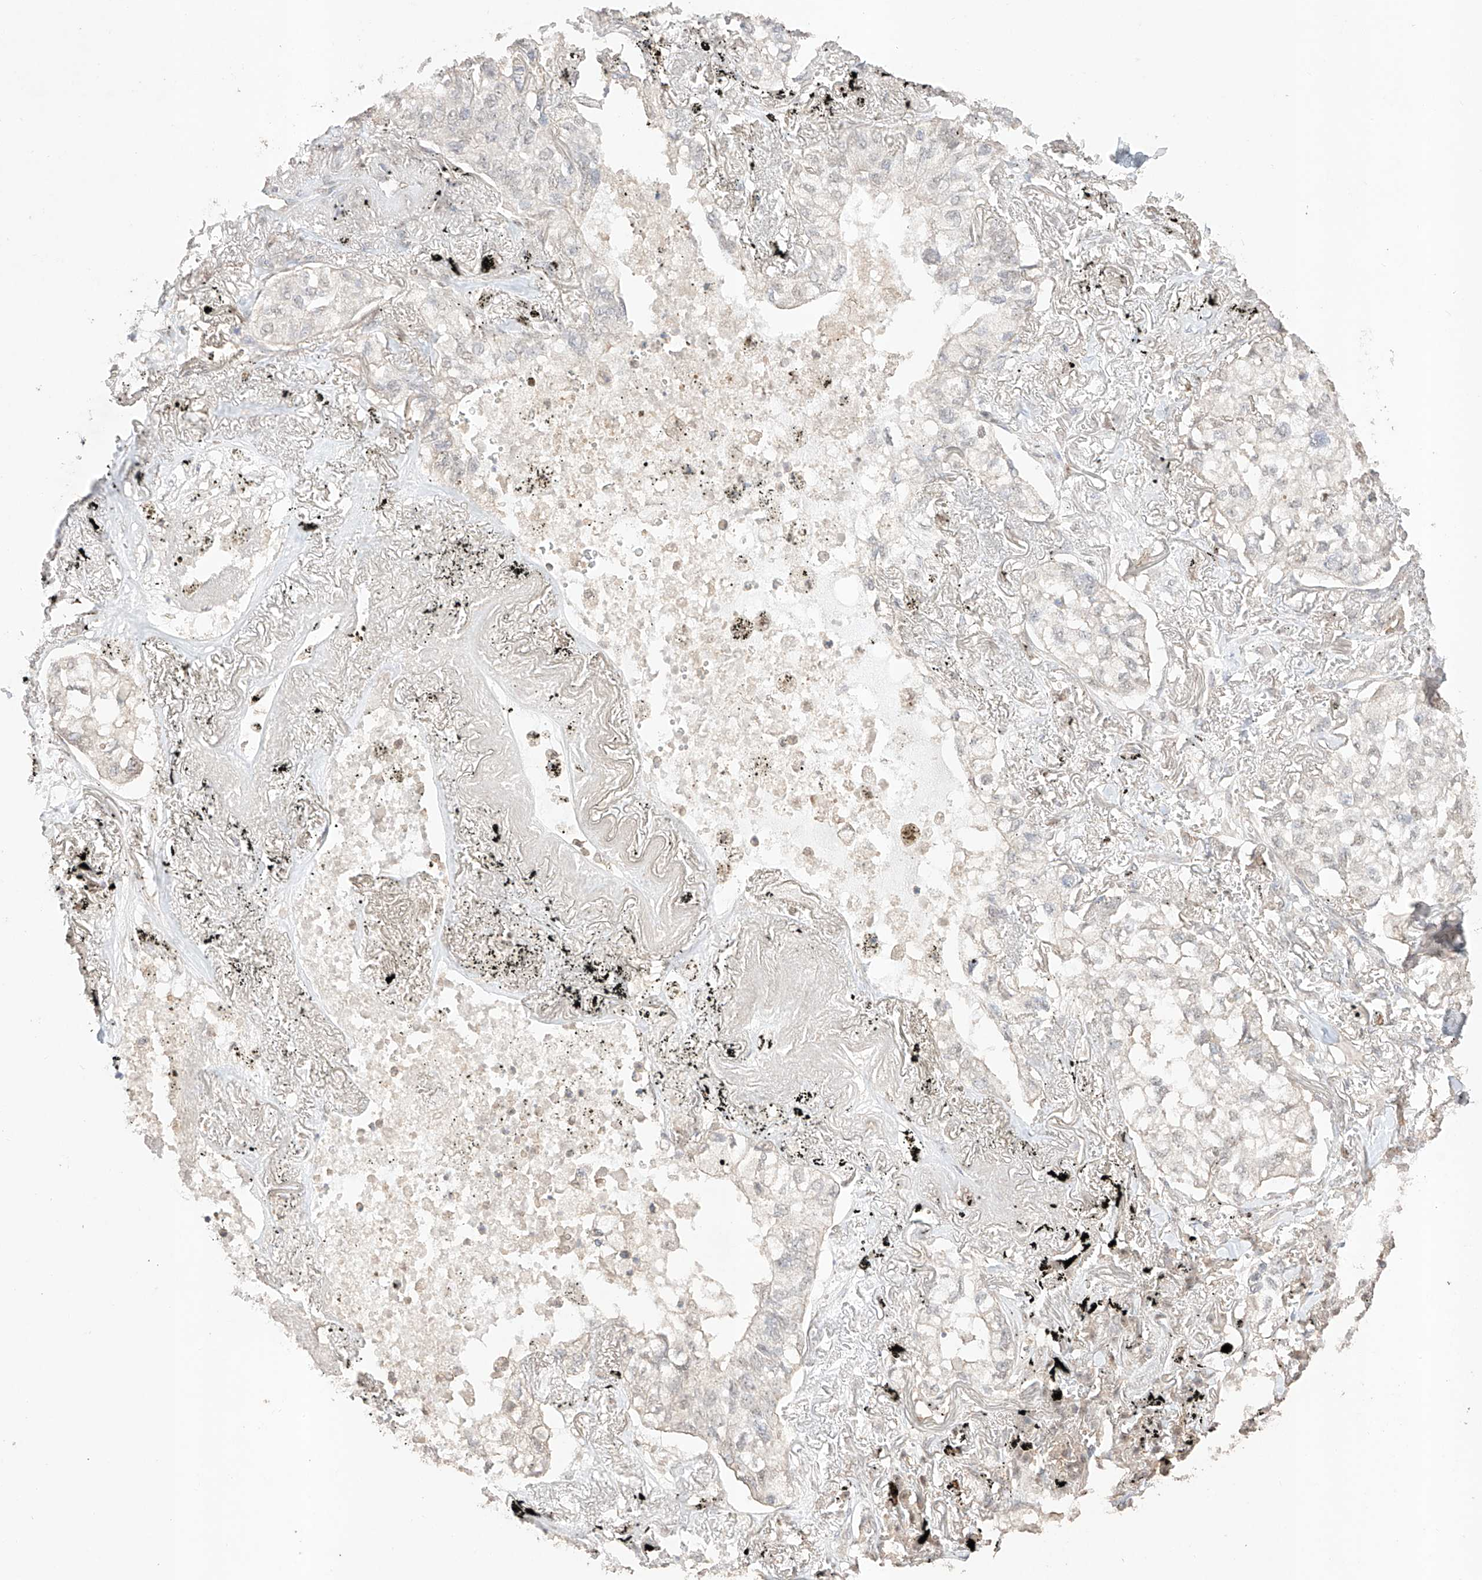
{"staining": {"intensity": "negative", "quantity": "none", "location": "none"}, "tissue": "lung cancer", "cell_type": "Tumor cells", "image_type": "cancer", "snomed": [{"axis": "morphology", "description": "Adenocarcinoma, NOS"}, {"axis": "topography", "description": "Lung"}], "caption": "IHC image of neoplastic tissue: human lung cancer stained with DAB (3,3'-diaminobenzidine) reveals no significant protein expression in tumor cells.", "gene": "APIP", "patient": {"sex": "male", "age": 65}}